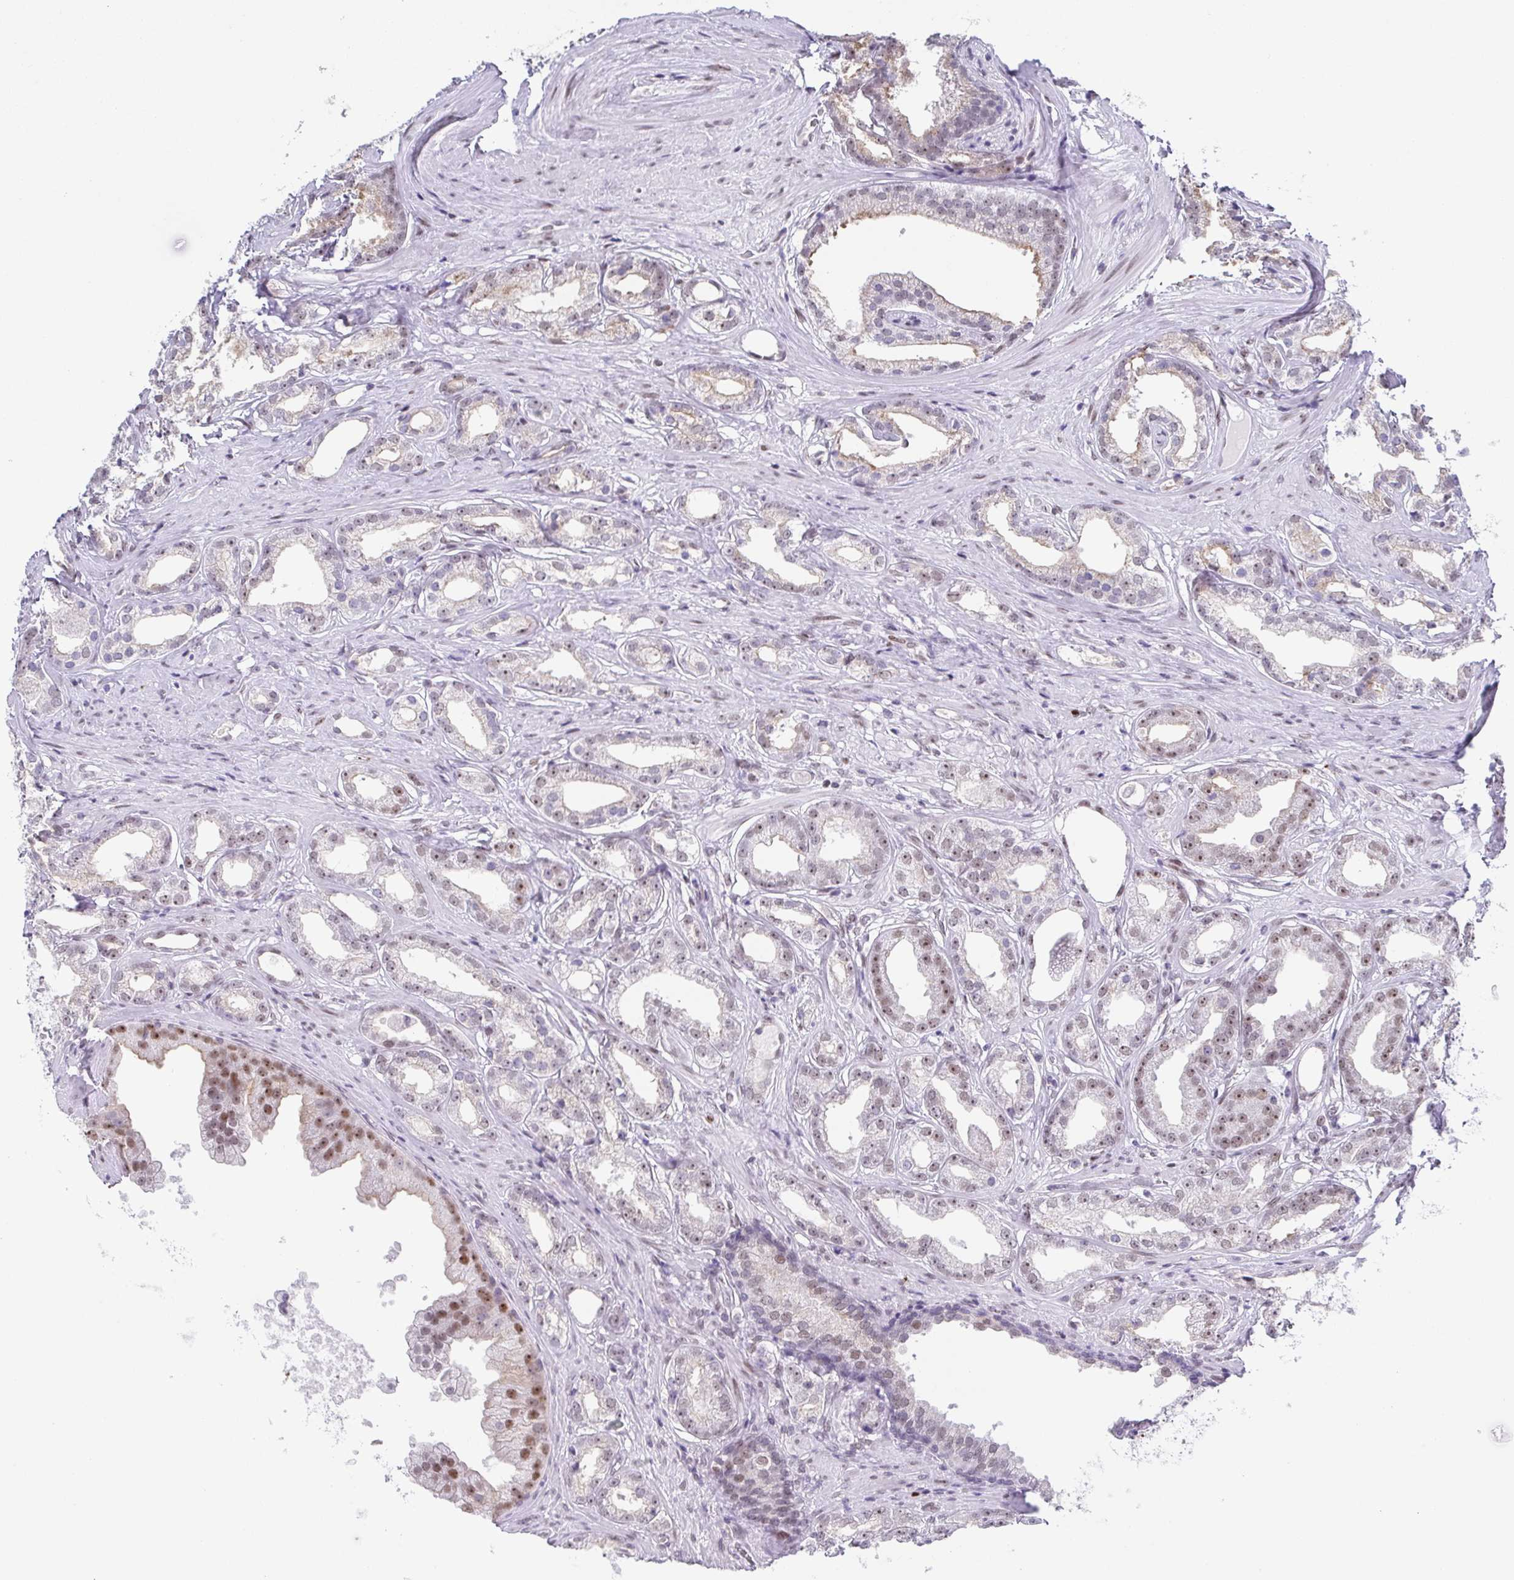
{"staining": {"intensity": "weak", "quantity": "<25%", "location": "nuclear"}, "tissue": "prostate cancer", "cell_type": "Tumor cells", "image_type": "cancer", "snomed": [{"axis": "morphology", "description": "Adenocarcinoma, Low grade"}, {"axis": "topography", "description": "Prostate"}], "caption": "This is an immunohistochemistry (IHC) photomicrograph of human prostate cancer. There is no positivity in tumor cells.", "gene": "RB1", "patient": {"sex": "male", "age": 65}}